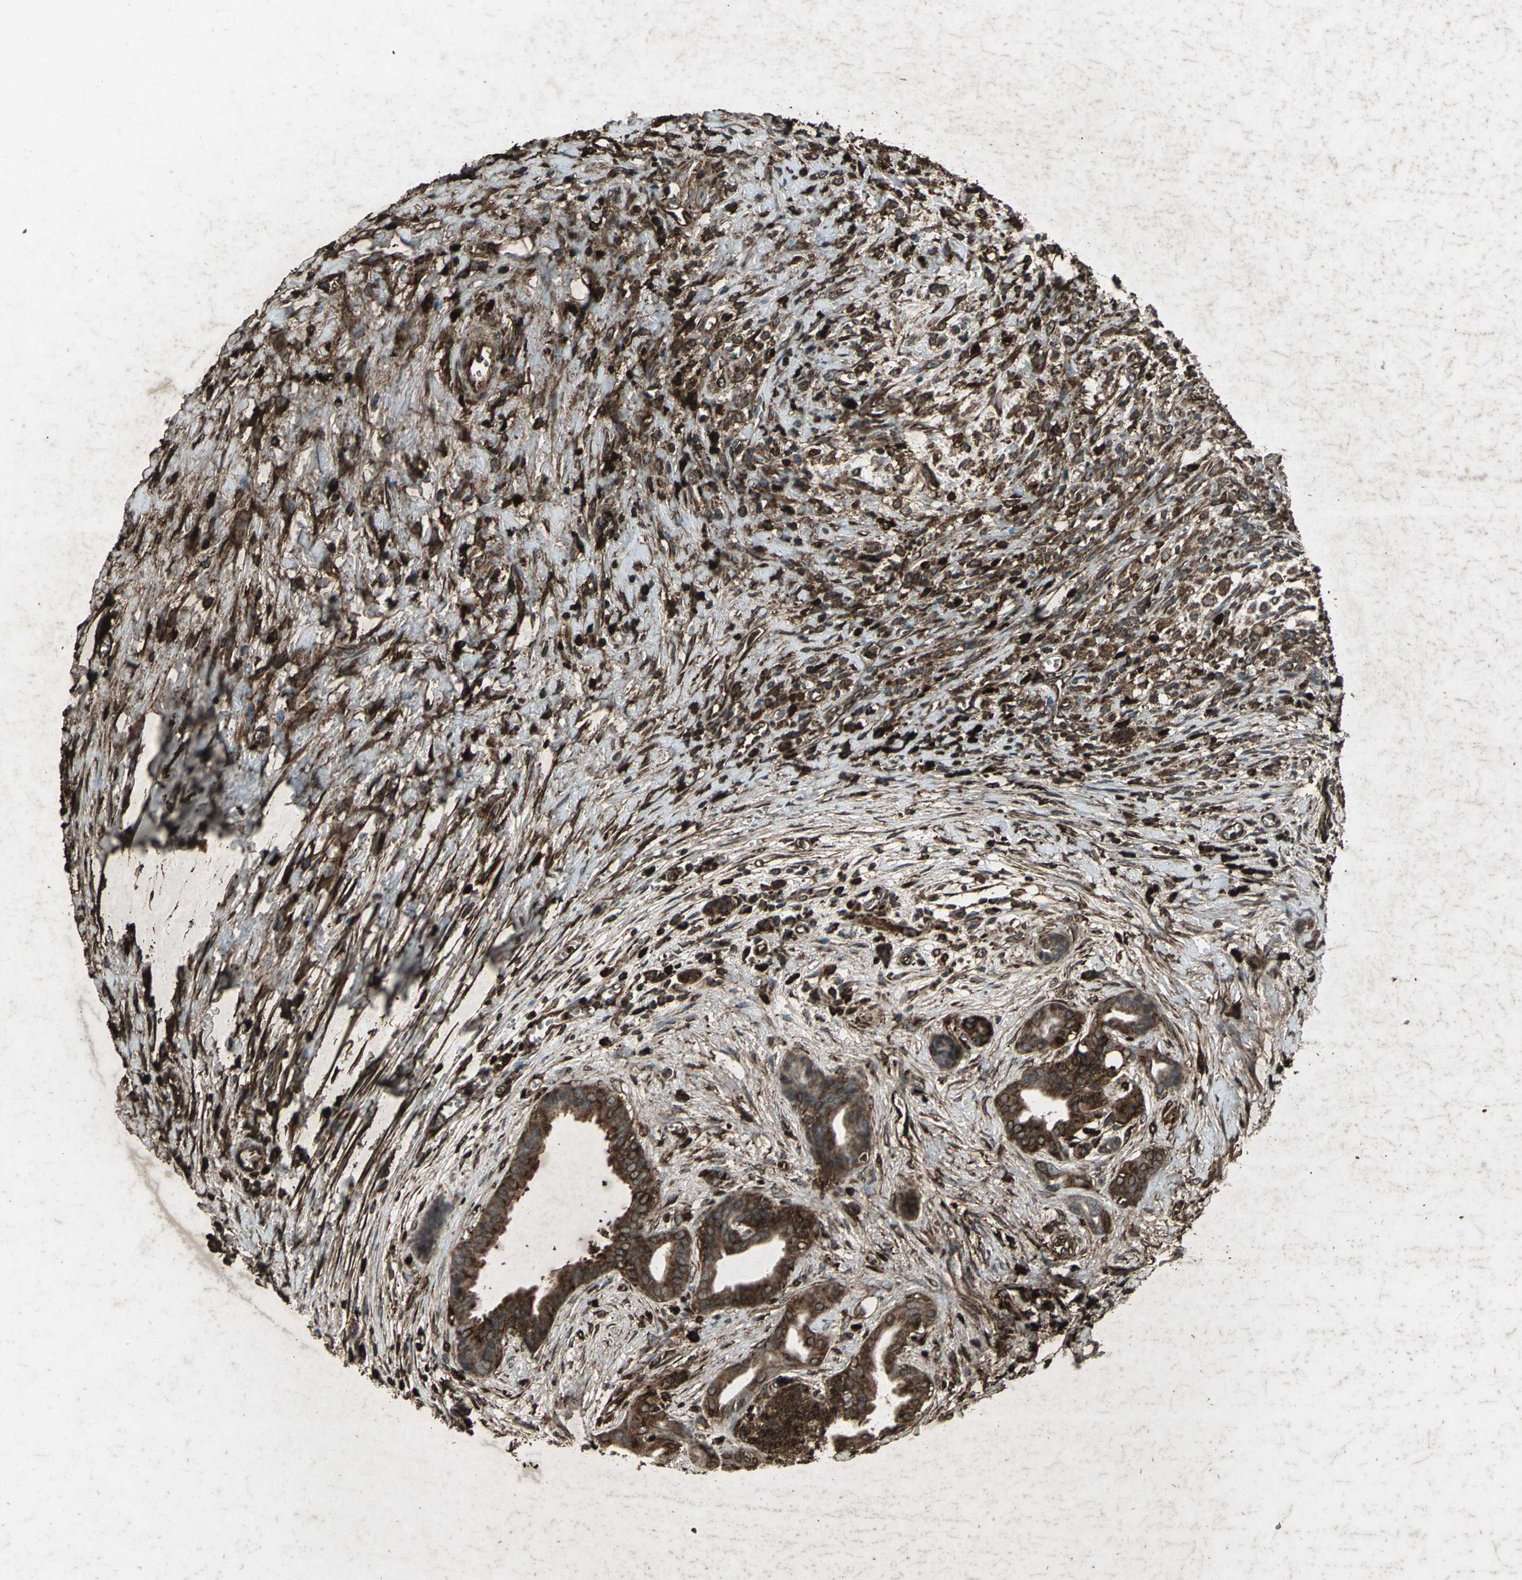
{"staining": {"intensity": "strong", "quantity": ">75%", "location": "cytoplasmic/membranous,nuclear"}, "tissue": "pancreatic cancer", "cell_type": "Tumor cells", "image_type": "cancer", "snomed": [{"axis": "morphology", "description": "Adenocarcinoma, NOS"}, {"axis": "topography", "description": "Pancreas"}], "caption": "Protein expression analysis of human pancreatic cancer (adenocarcinoma) reveals strong cytoplasmic/membranous and nuclear staining in about >75% of tumor cells.", "gene": "SEPTIN4", "patient": {"sex": "male", "age": 59}}